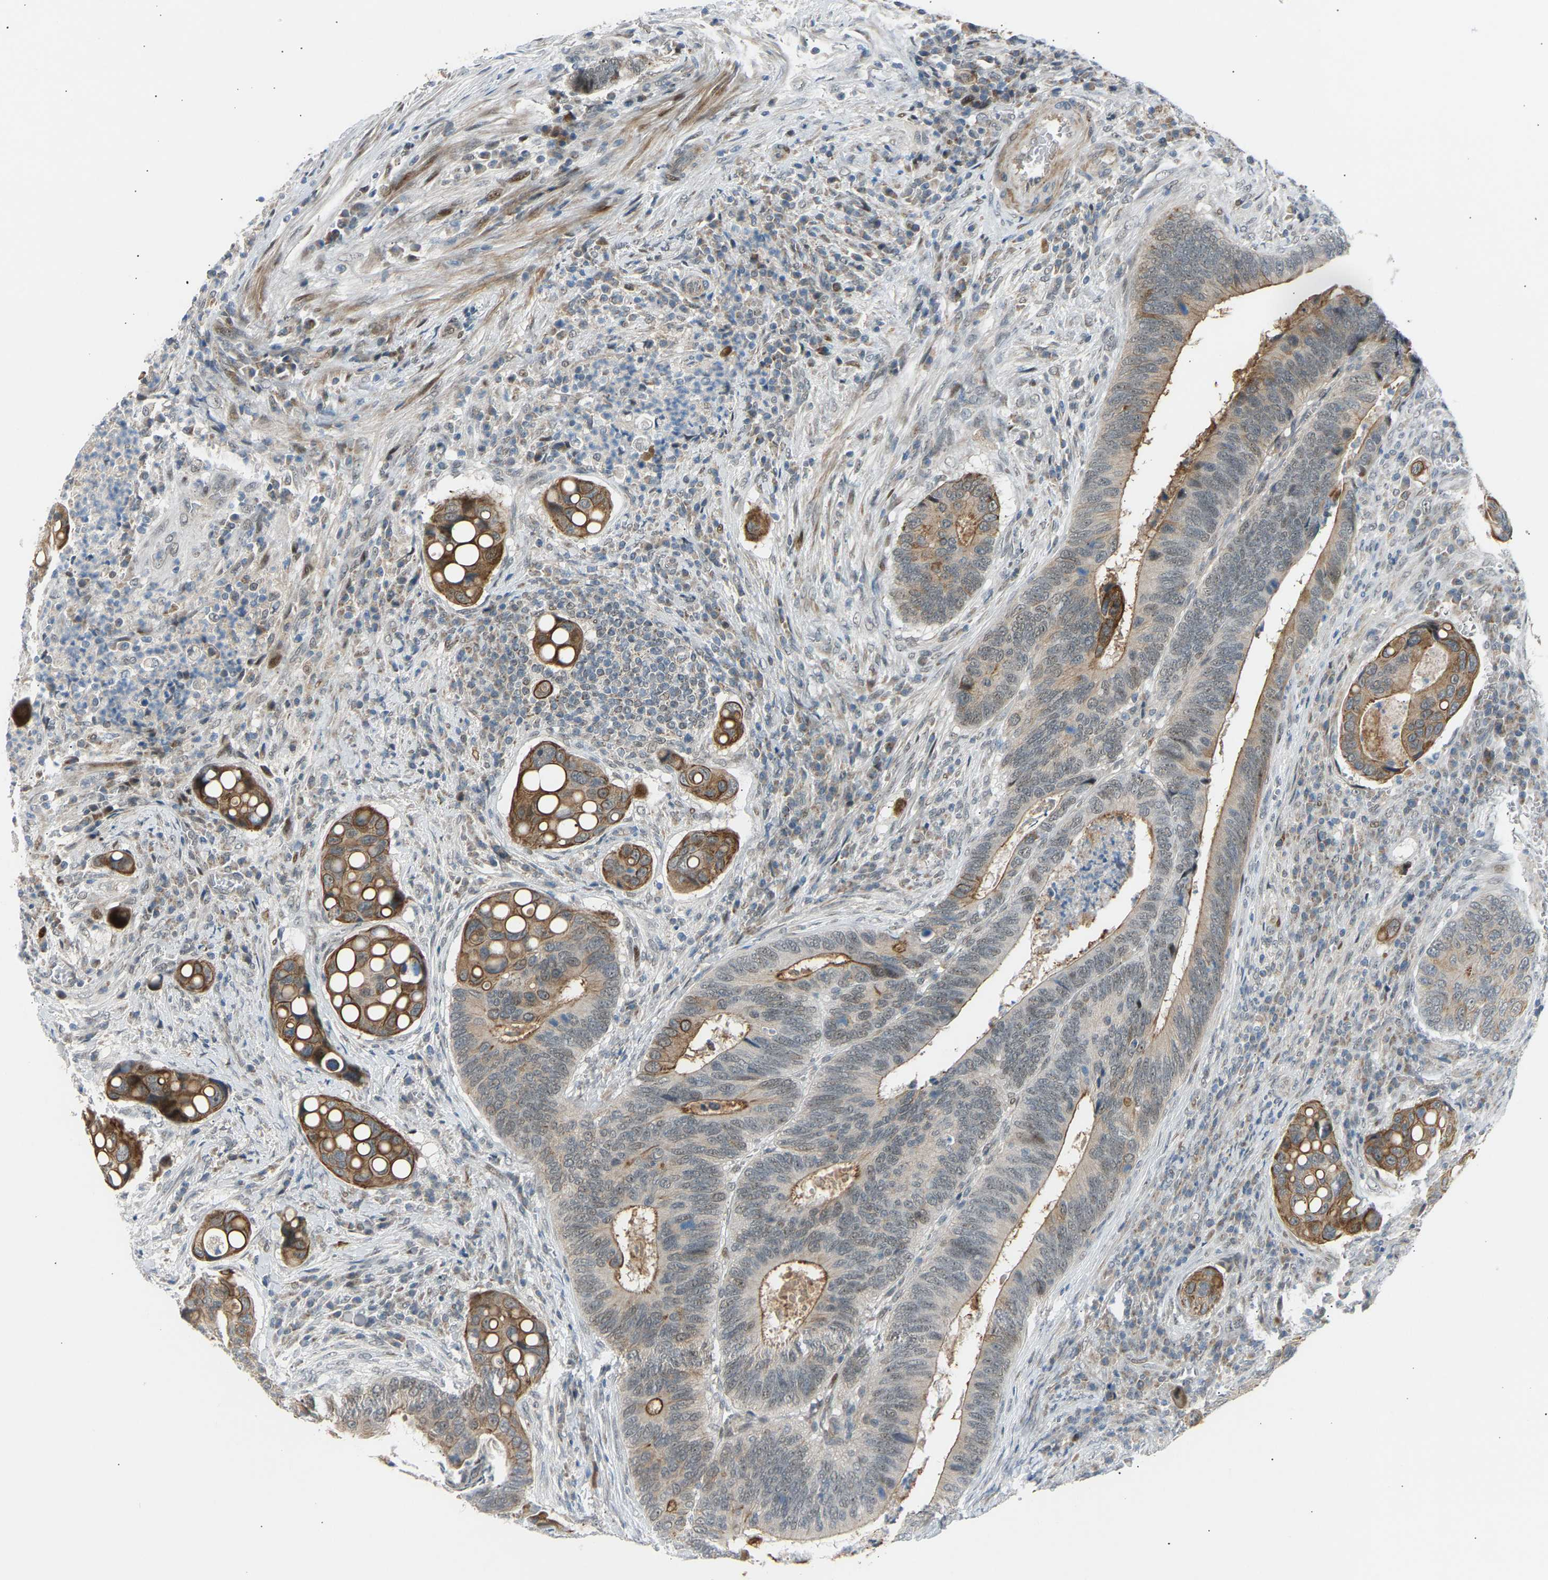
{"staining": {"intensity": "moderate", "quantity": "25%-75%", "location": "cytoplasmic/membranous"}, "tissue": "colorectal cancer", "cell_type": "Tumor cells", "image_type": "cancer", "snomed": [{"axis": "morphology", "description": "Inflammation, NOS"}, {"axis": "morphology", "description": "Adenocarcinoma, NOS"}, {"axis": "topography", "description": "Colon"}], "caption": "Adenocarcinoma (colorectal) stained for a protein reveals moderate cytoplasmic/membranous positivity in tumor cells.", "gene": "VPS41", "patient": {"sex": "male", "age": 72}}